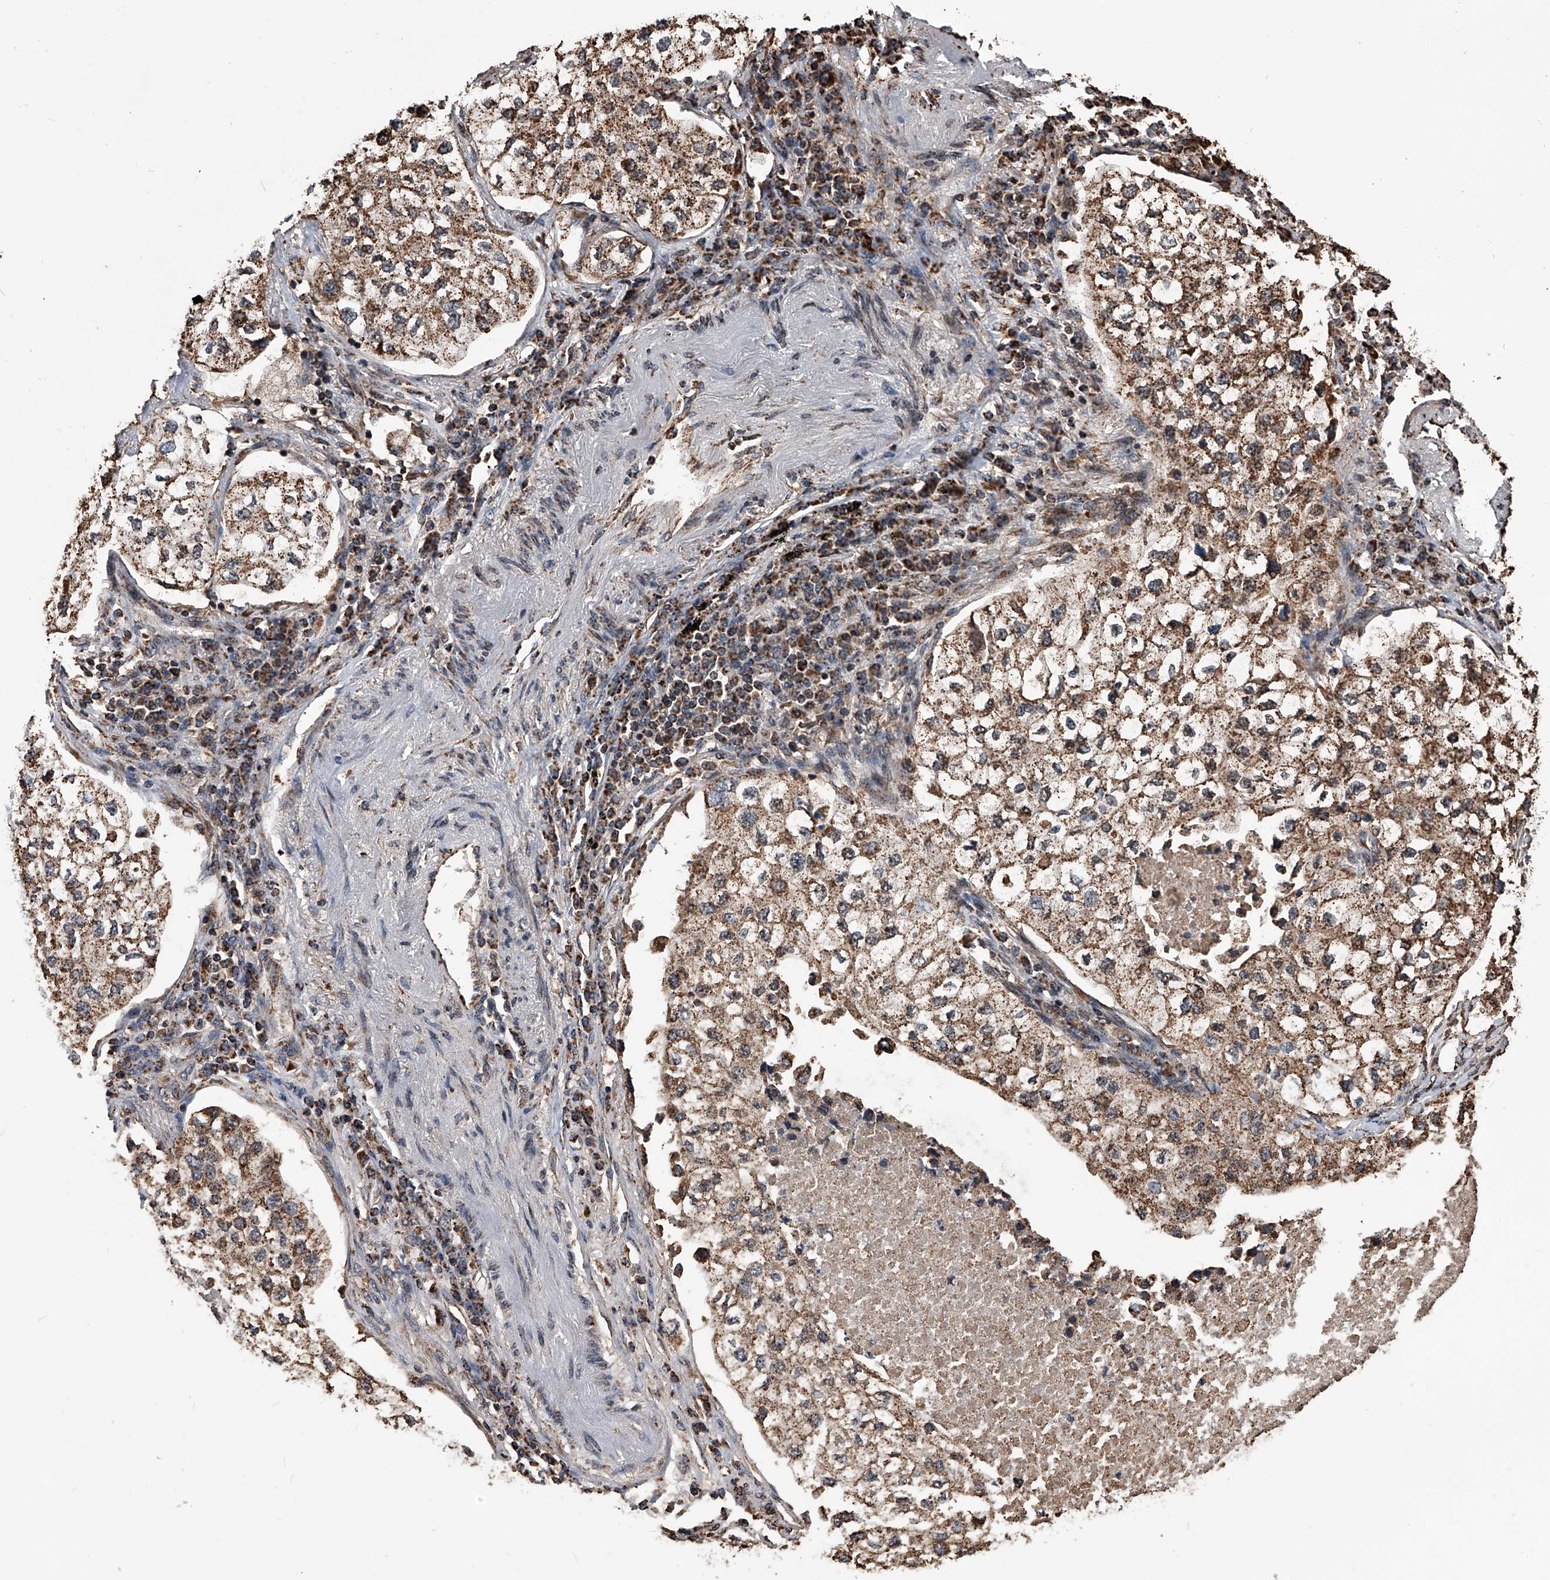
{"staining": {"intensity": "moderate", "quantity": ">75%", "location": "cytoplasmic/membranous"}, "tissue": "lung cancer", "cell_type": "Tumor cells", "image_type": "cancer", "snomed": [{"axis": "morphology", "description": "Adenocarcinoma, NOS"}, {"axis": "topography", "description": "Lung"}], "caption": "A medium amount of moderate cytoplasmic/membranous staining is present in about >75% of tumor cells in lung cancer tissue.", "gene": "SMPDL3A", "patient": {"sex": "male", "age": 63}}